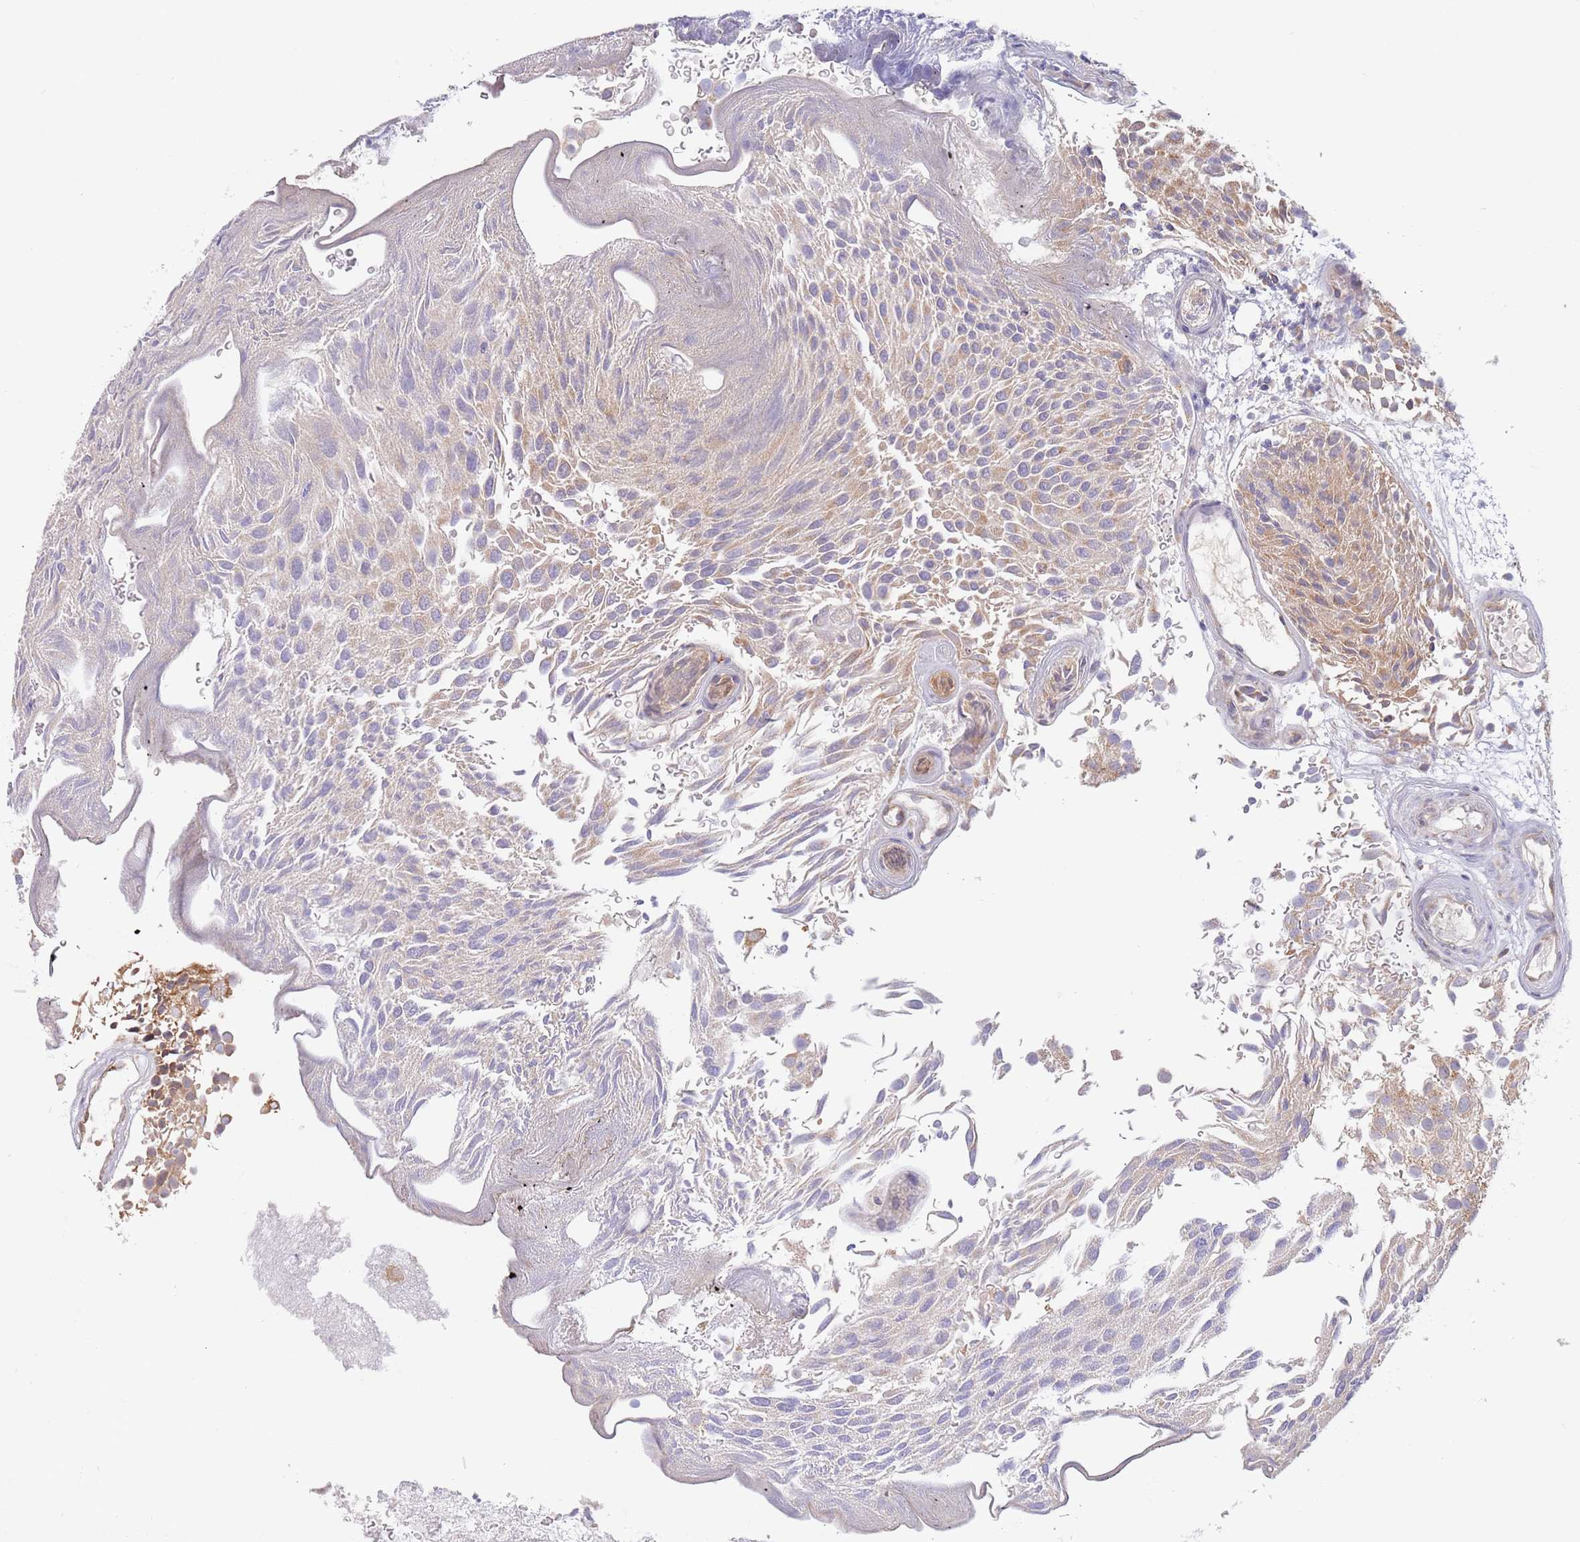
{"staining": {"intensity": "moderate", "quantity": "25%-75%", "location": "cytoplasmic/membranous"}, "tissue": "urothelial cancer", "cell_type": "Tumor cells", "image_type": "cancer", "snomed": [{"axis": "morphology", "description": "Urothelial carcinoma, Low grade"}, {"axis": "topography", "description": "Urinary bladder"}], "caption": "This image exhibits low-grade urothelial carcinoma stained with IHC to label a protein in brown. The cytoplasmic/membranous of tumor cells show moderate positivity for the protein. Nuclei are counter-stained blue.", "gene": "GUK1", "patient": {"sex": "male", "age": 78}}